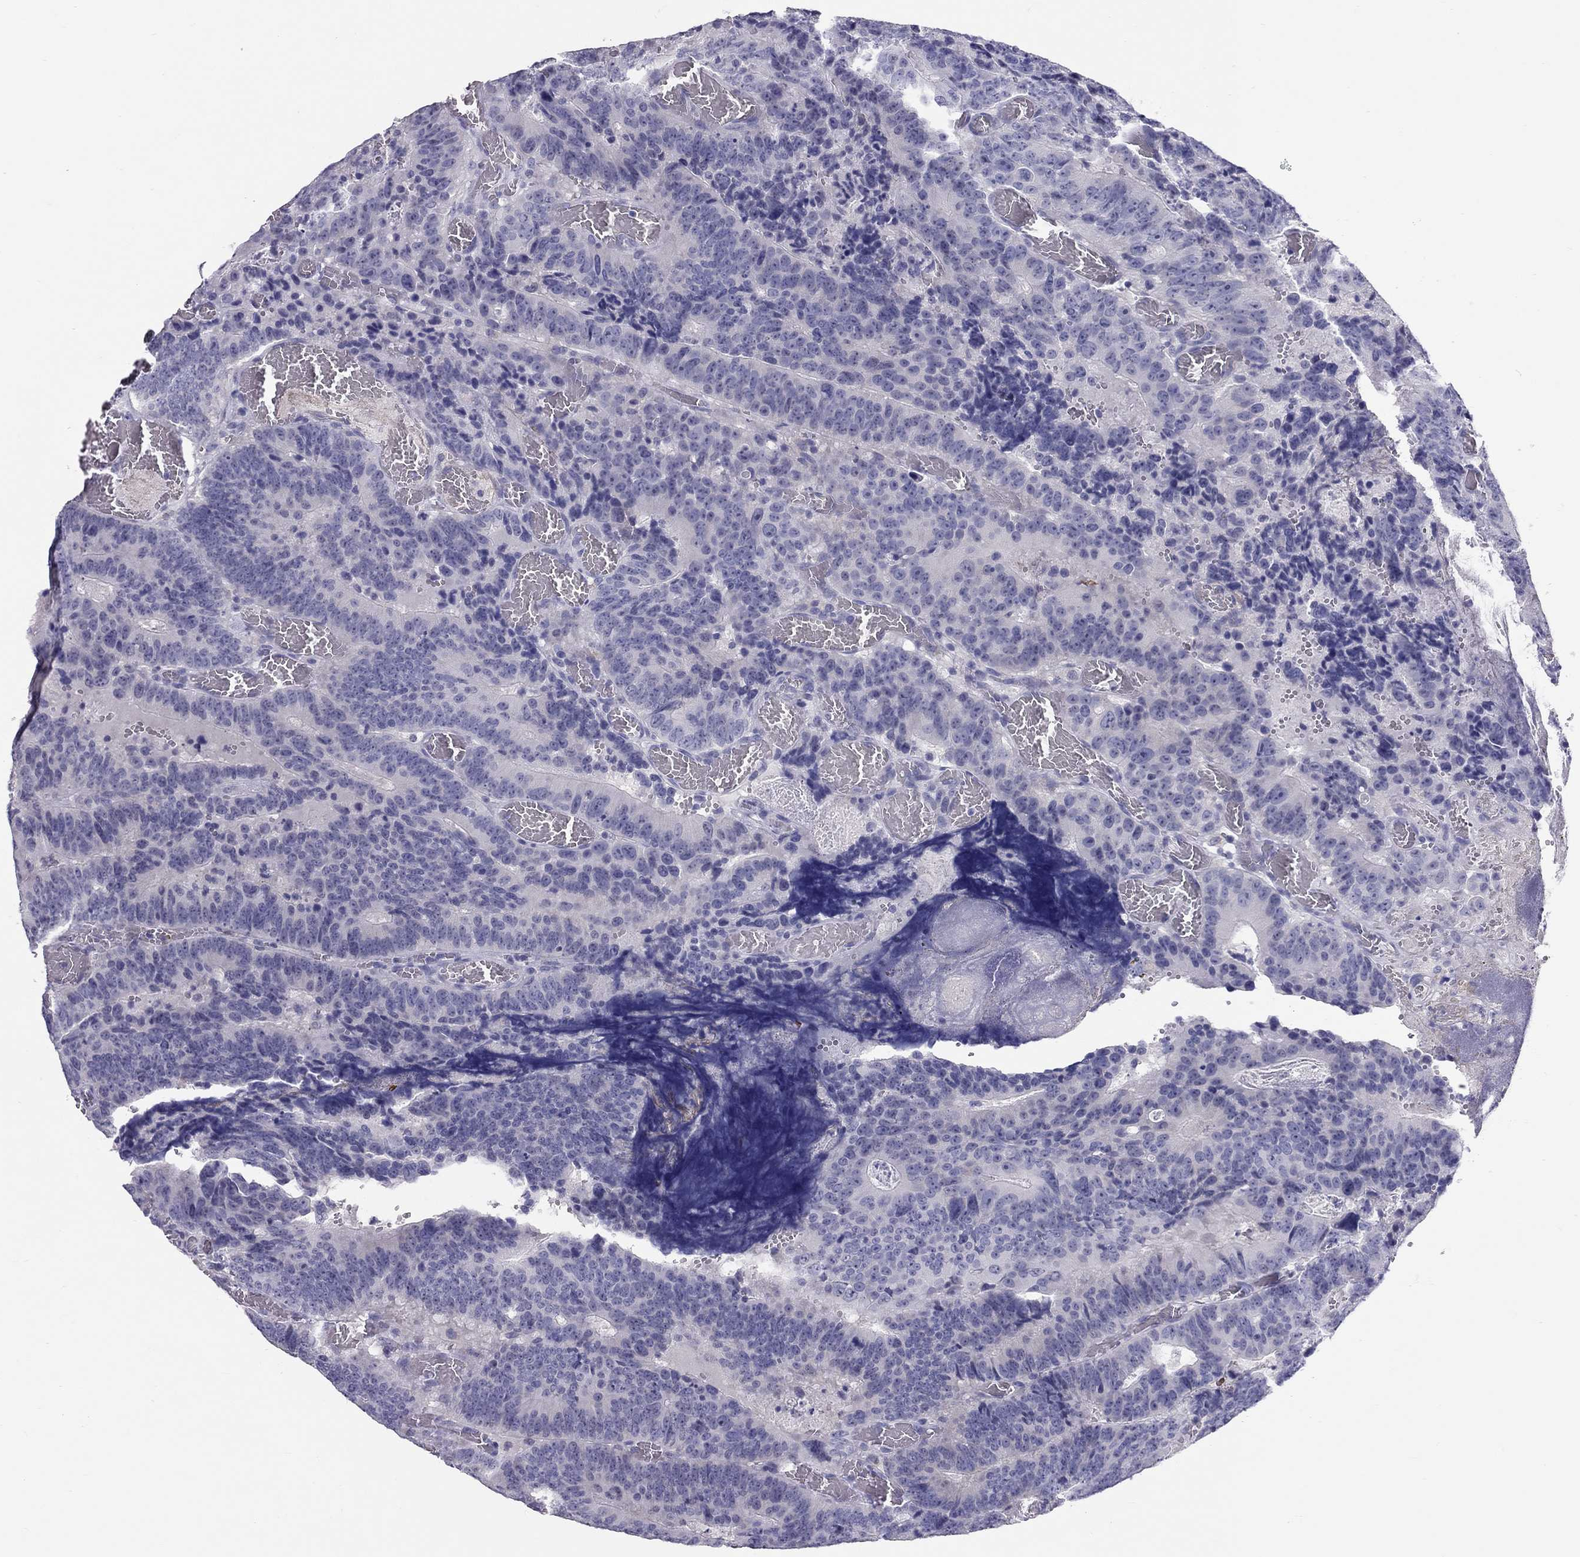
{"staining": {"intensity": "negative", "quantity": "none", "location": "none"}, "tissue": "colorectal cancer", "cell_type": "Tumor cells", "image_type": "cancer", "snomed": [{"axis": "morphology", "description": "Adenocarcinoma, NOS"}, {"axis": "topography", "description": "Colon"}], "caption": "IHC of colorectal cancer exhibits no expression in tumor cells. (DAB (3,3'-diaminobenzidine) immunohistochemistry (IHC), high magnification).", "gene": "IL17REL", "patient": {"sex": "female", "age": 82}}